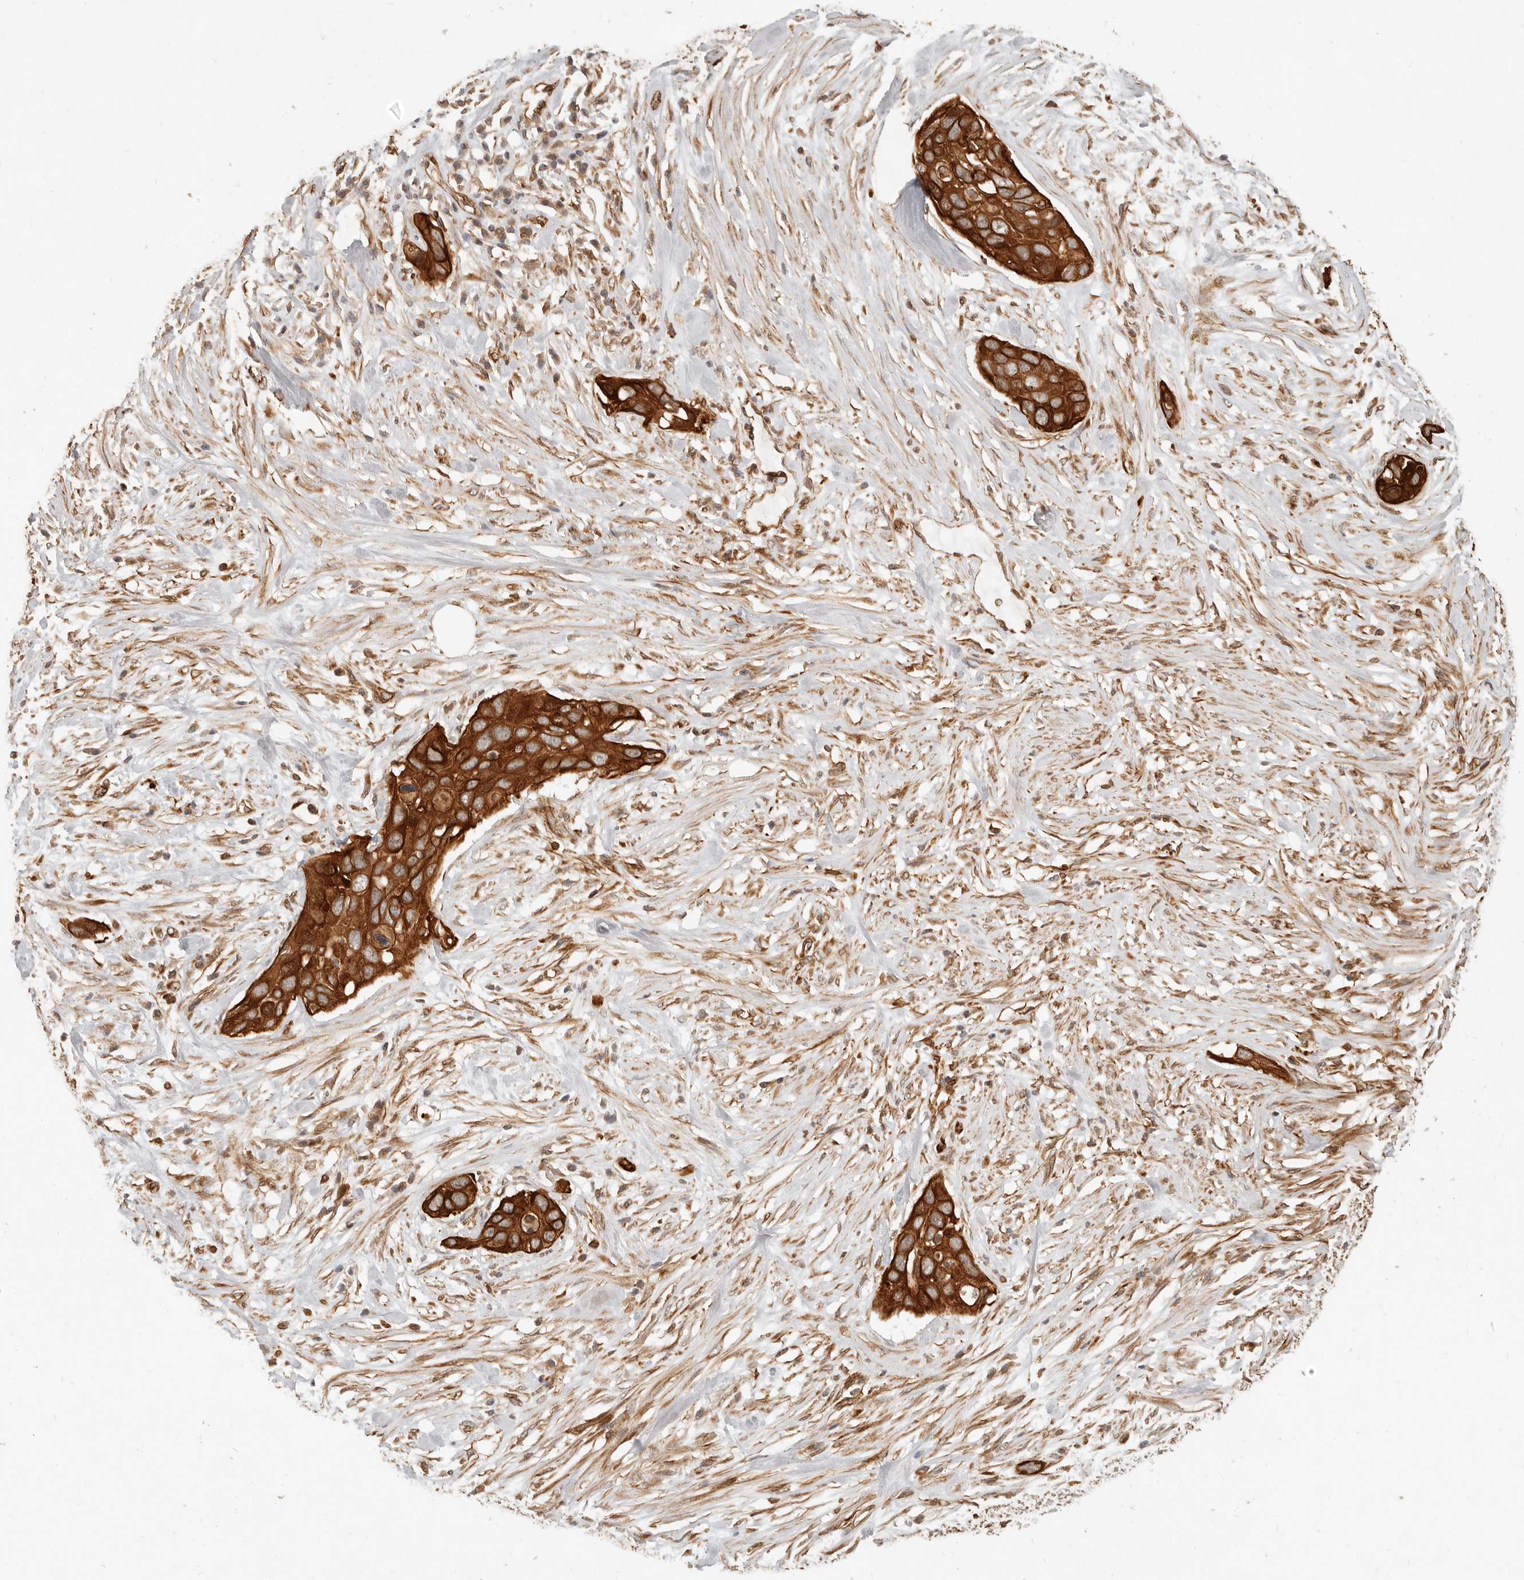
{"staining": {"intensity": "strong", "quantity": ">75%", "location": "cytoplasmic/membranous"}, "tissue": "pancreatic cancer", "cell_type": "Tumor cells", "image_type": "cancer", "snomed": [{"axis": "morphology", "description": "Adenocarcinoma, NOS"}, {"axis": "topography", "description": "Pancreas"}], "caption": "There is high levels of strong cytoplasmic/membranous expression in tumor cells of adenocarcinoma (pancreatic), as demonstrated by immunohistochemical staining (brown color).", "gene": "UFSP1", "patient": {"sex": "female", "age": 60}}